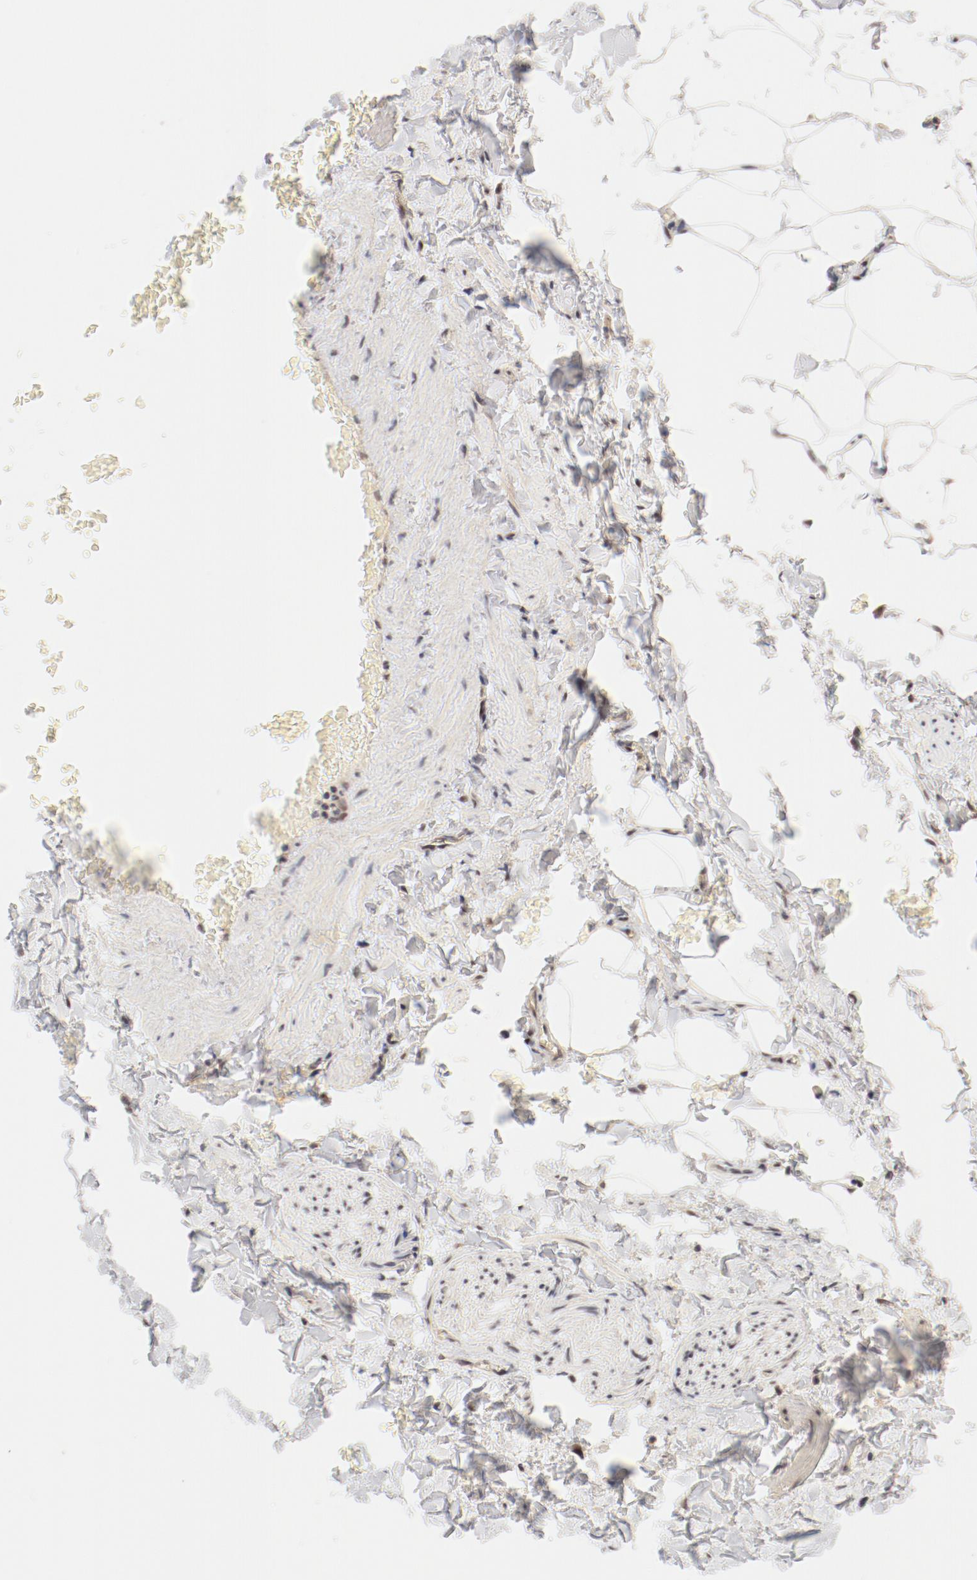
{"staining": {"intensity": "weak", "quantity": "25%-75%", "location": "cytoplasmic/membranous"}, "tissue": "adipose tissue", "cell_type": "Adipocytes", "image_type": "normal", "snomed": [{"axis": "morphology", "description": "Normal tissue, NOS"}, {"axis": "topography", "description": "Vascular tissue"}], "caption": "This micrograph exhibits IHC staining of normal human adipose tissue, with low weak cytoplasmic/membranous expression in approximately 25%-75% of adipocytes.", "gene": "ZNF267", "patient": {"sex": "male", "age": 41}}